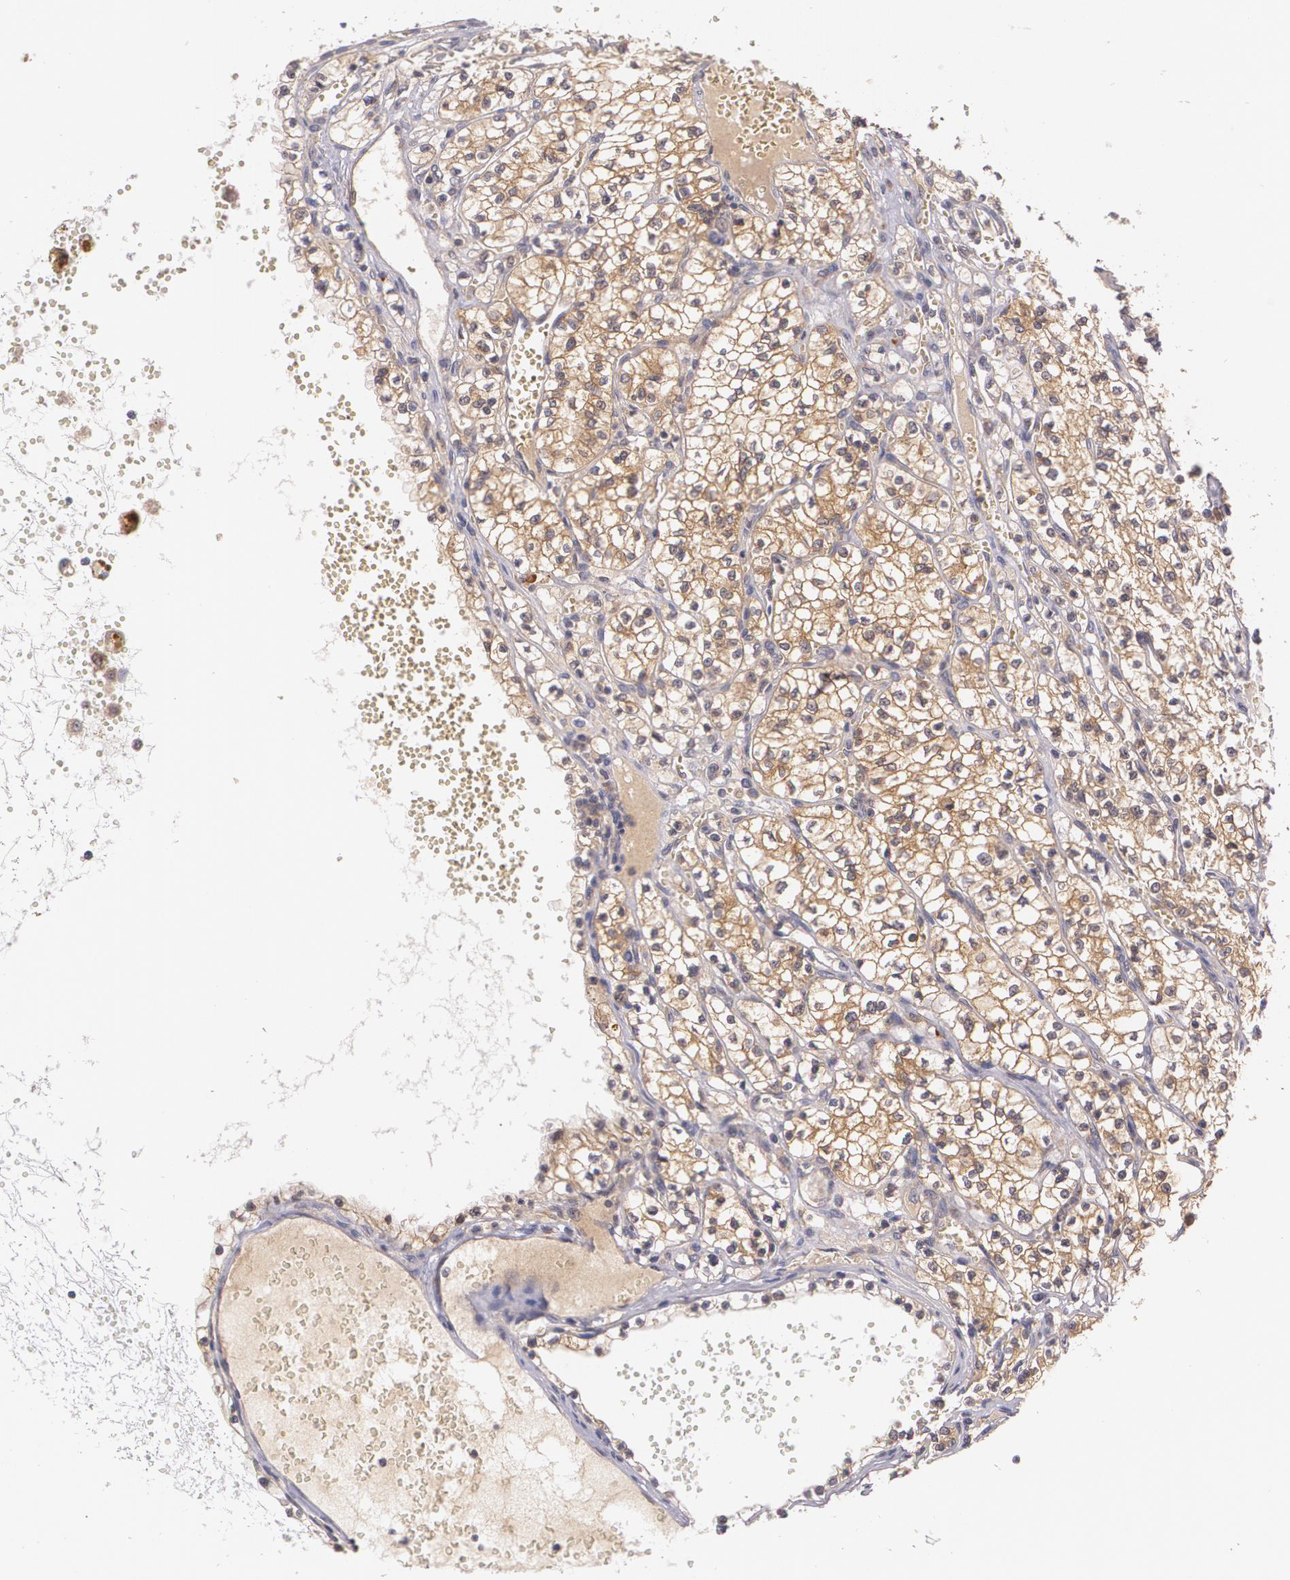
{"staining": {"intensity": "weak", "quantity": ">75%", "location": "cytoplasmic/membranous"}, "tissue": "renal cancer", "cell_type": "Tumor cells", "image_type": "cancer", "snomed": [{"axis": "morphology", "description": "Adenocarcinoma, NOS"}, {"axis": "topography", "description": "Kidney"}], "caption": "IHC of renal cancer exhibits low levels of weak cytoplasmic/membranous expression in approximately >75% of tumor cells.", "gene": "CCL17", "patient": {"sex": "male", "age": 61}}